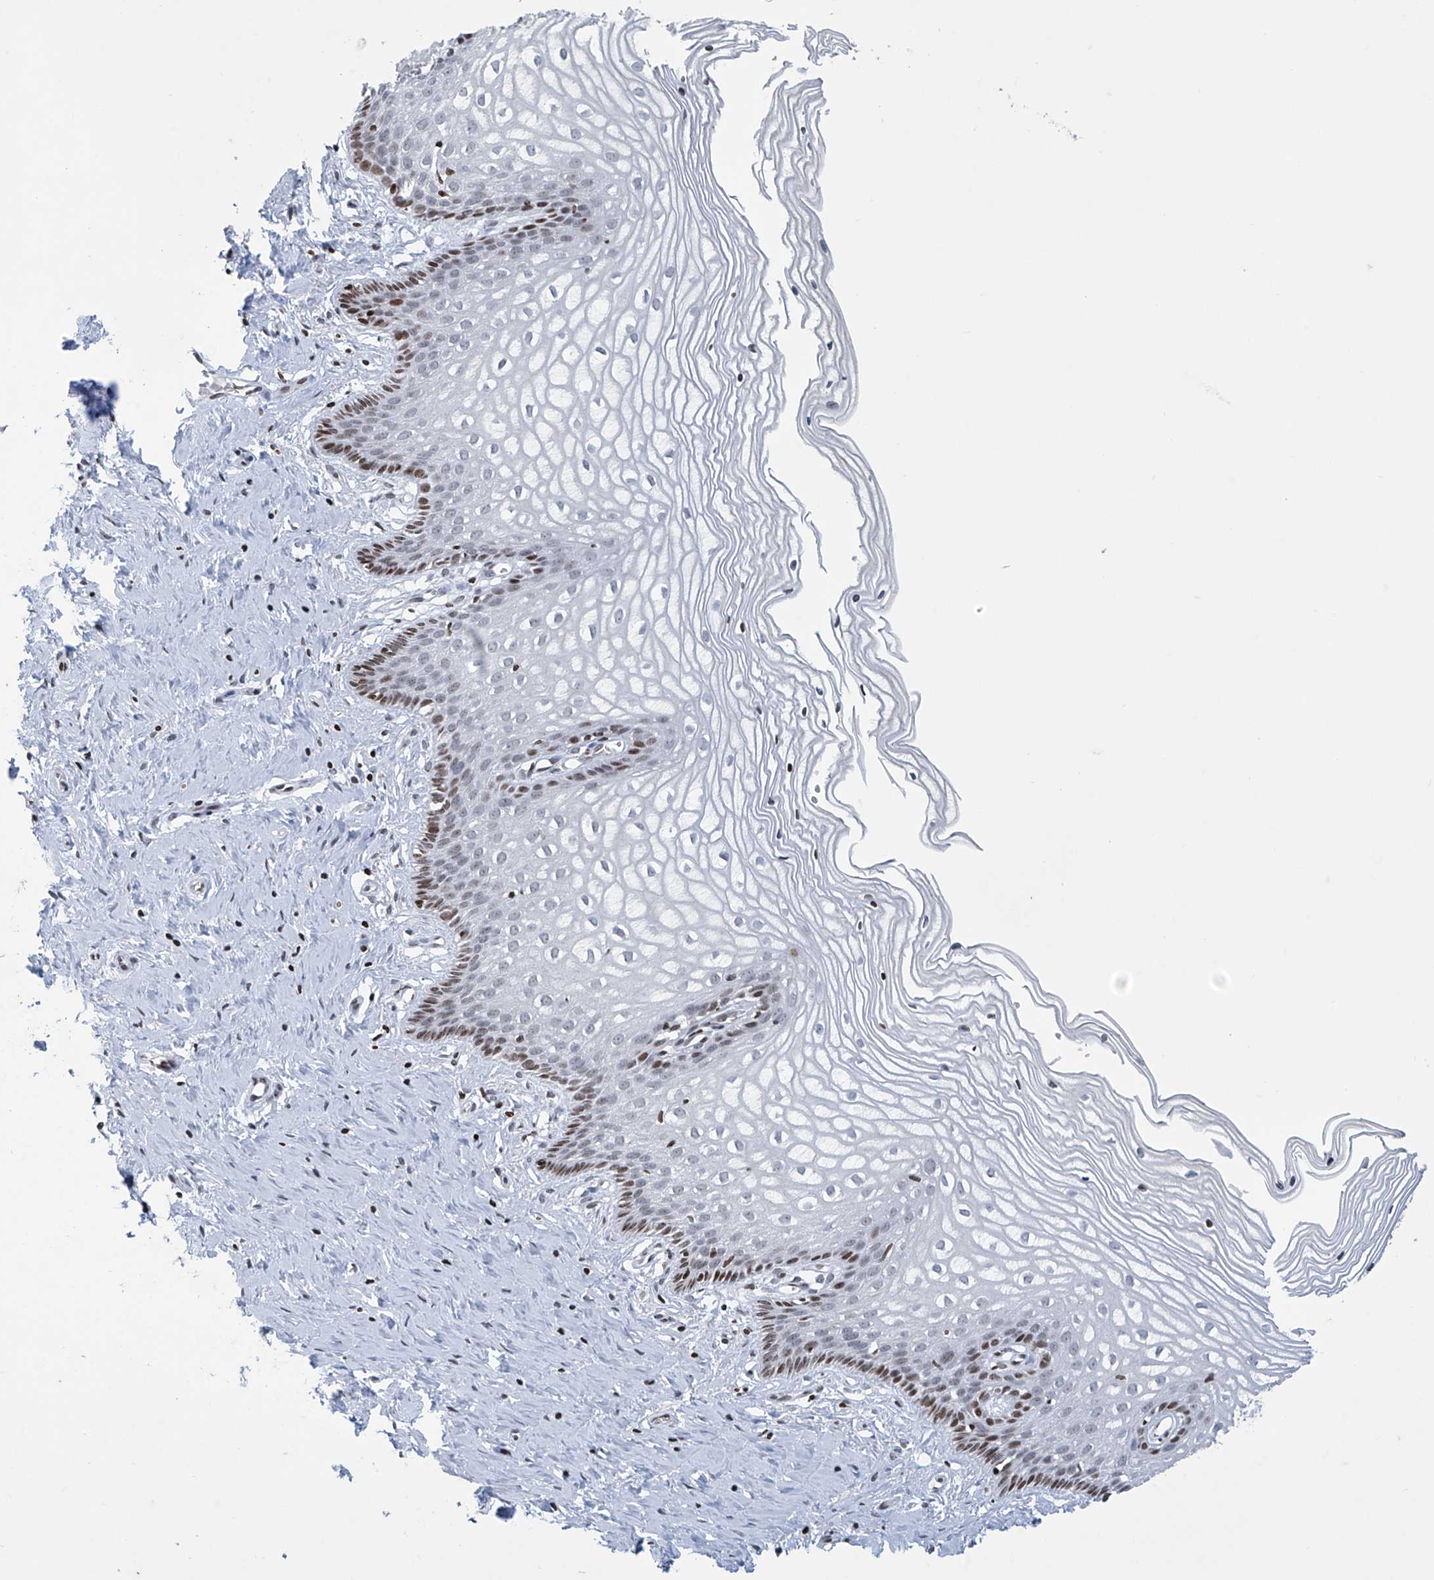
{"staining": {"intensity": "moderate", "quantity": "25%-75%", "location": "nuclear"}, "tissue": "cervix", "cell_type": "Glandular cells", "image_type": "normal", "snomed": [{"axis": "morphology", "description": "Normal tissue, NOS"}, {"axis": "topography", "description": "Cervix"}], "caption": "Immunohistochemistry (IHC) of unremarkable human cervix displays medium levels of moderate nuclear staining in about 25%-75% of glandular cells. The protein of interest is shown in brown color, while the nuclei are stained blue.", "gene": "RFX7", "patient": {"sex": "female", "age": 33}}